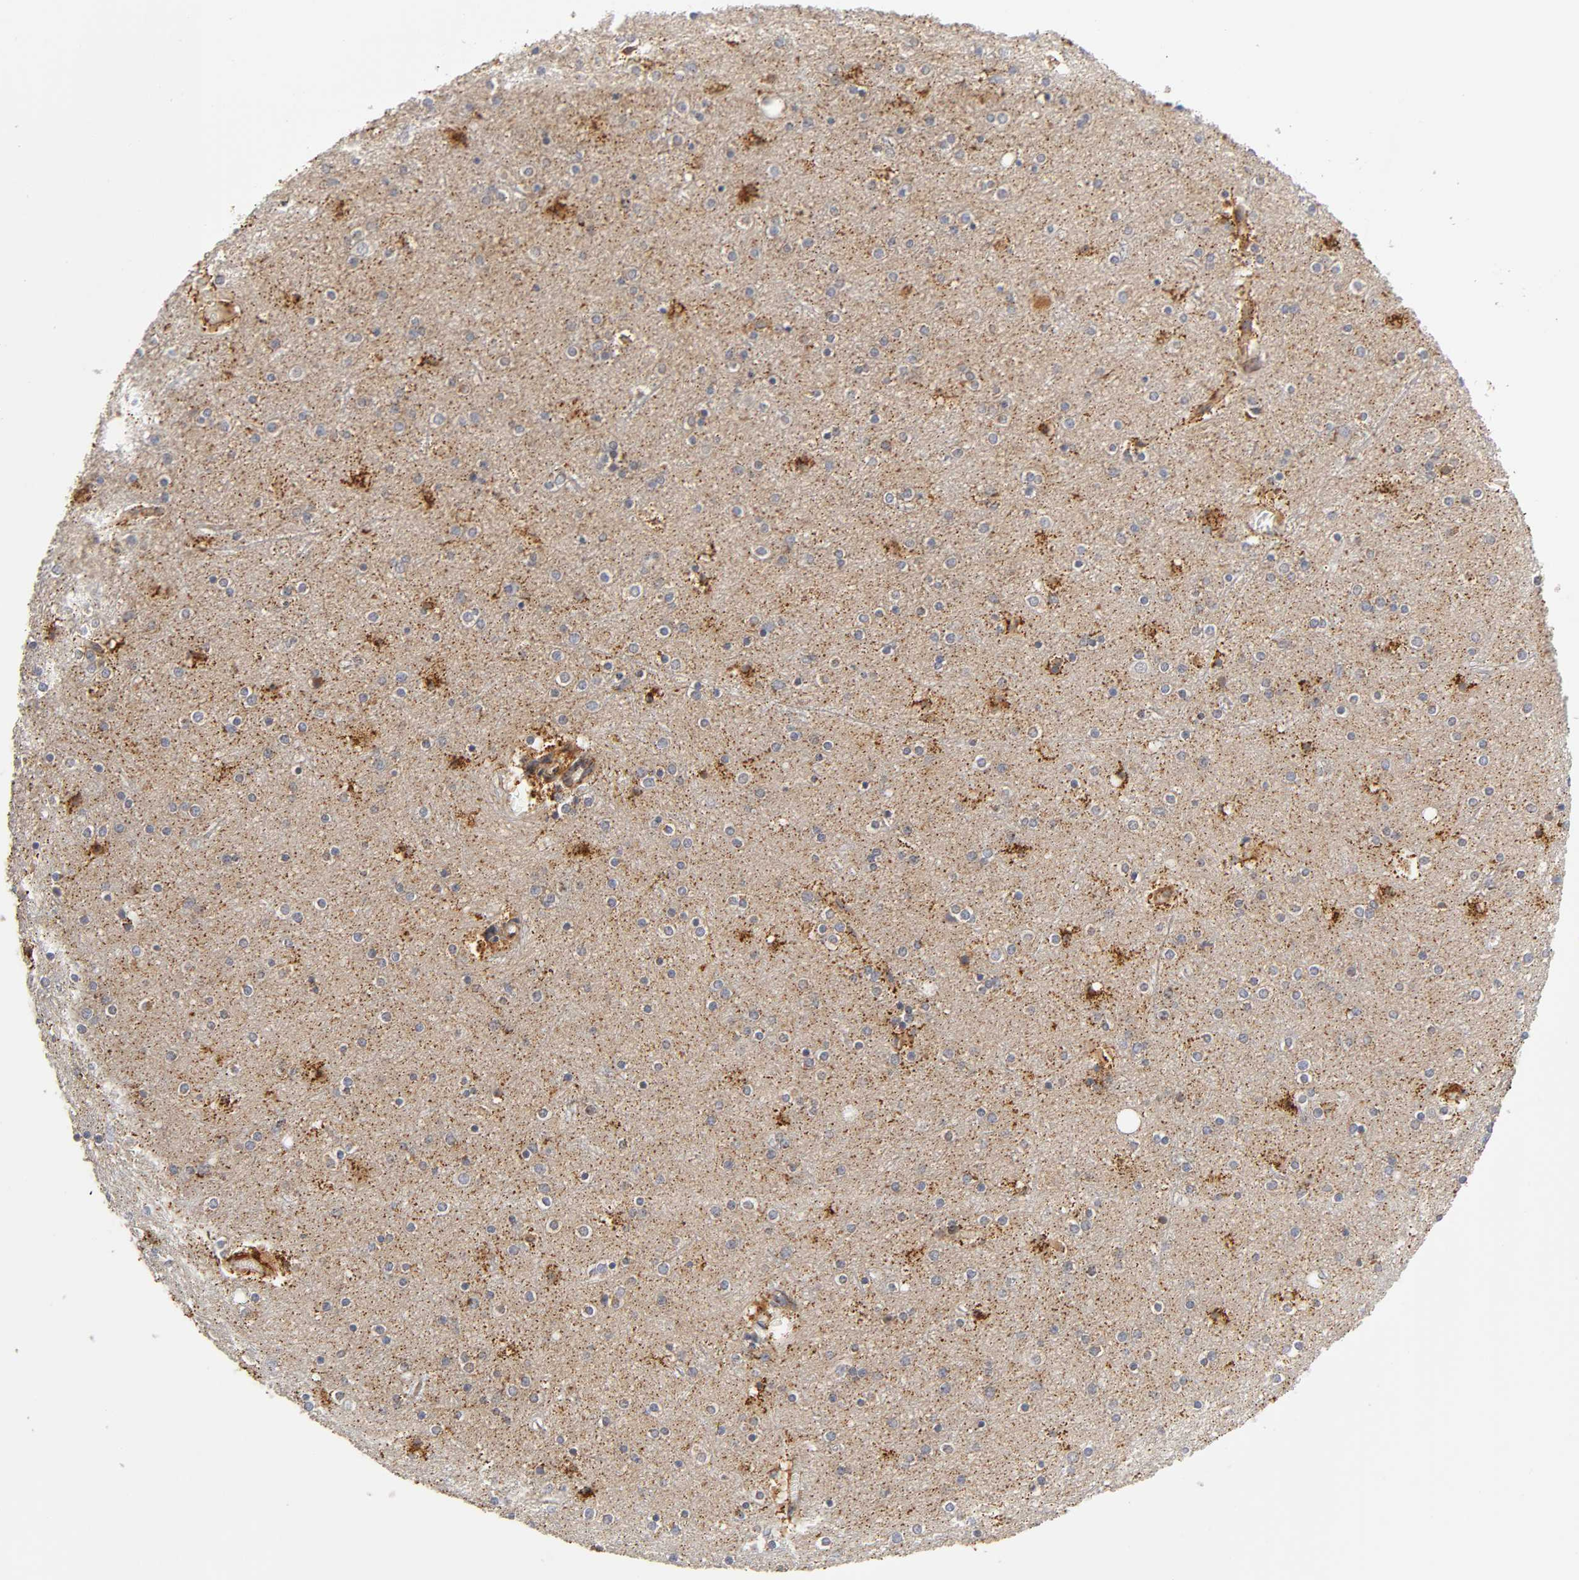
{"staining": {"intensity": "weak", "quantity": "25%-75%", "location": "cytoplasmic/membranous"}, "tissue": "cerebral cortex", "cell_type": "Endothelial cells", "image_type": "normal", "snomed": [{"axis": "morphology", "description": "Normal tissue, NOS"}, {"axis": "topography", "description": "Cerebral cortex"}], "caption": "IHC of unremarkable cerebral cortex displays low levels of weak cytoplasmic/membranous positivity in approximately 25%-75% of endothelial cells.", "gene": "ISG15", "patient": {"sex": "female", "age": 54}}